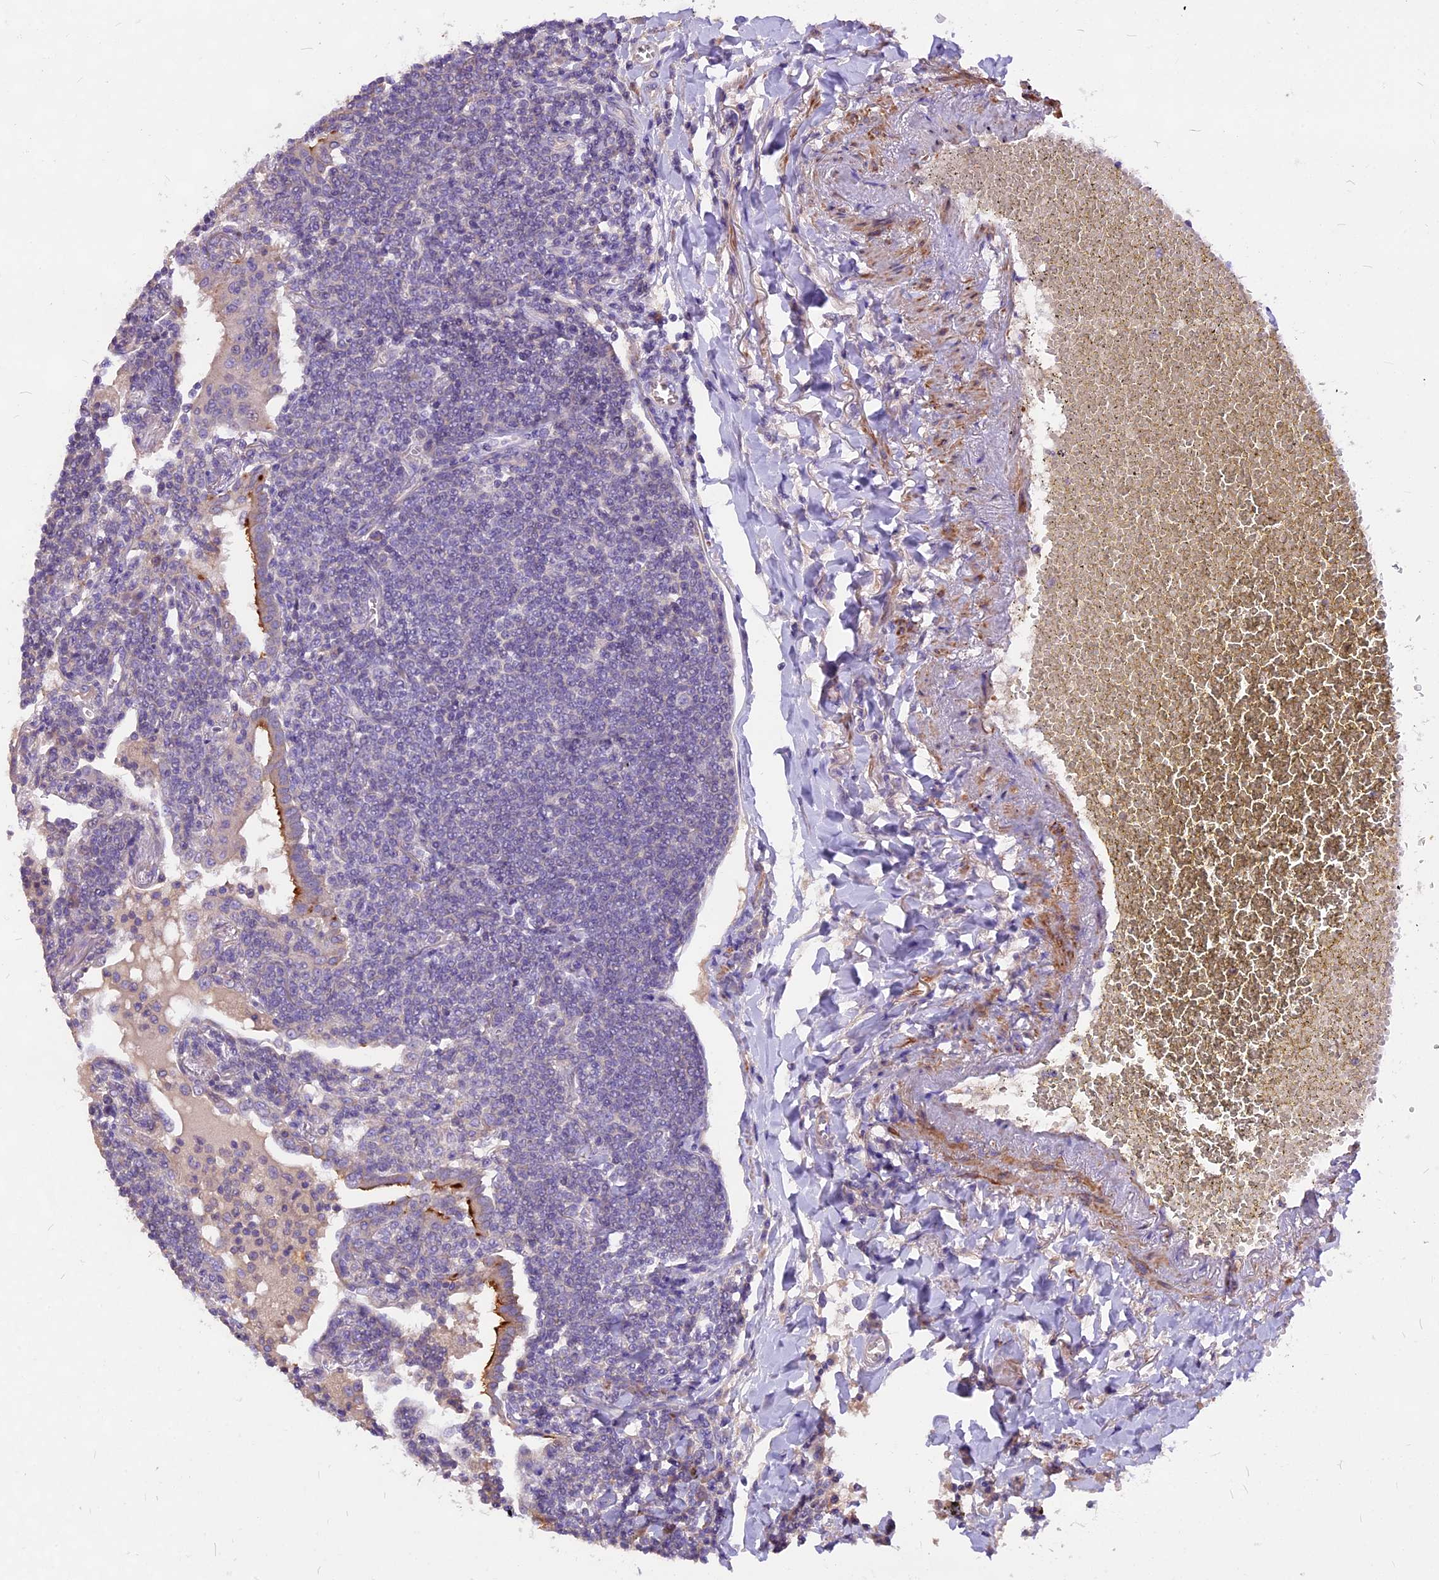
{"staining": {"intensity": "negative", "quantity": "none", "location": "none"}, "tissue": "lymphoma", "cell_type": "Tumor cells", "image_type": "cancer", "snomed": [{"axis": "morphology", "description": "Malignant lymphoma, non-Hodgkin's type, Low grade"}, {"axis": "topography", "description": "Lung"}], "caption": "Histopathology image shows no significant protein positivity in tumor cells of malignant lymphoma, non-Hodgkin's type (low-grade).", "gene": "ANO3", "patient": {"sex": "female", "age": 71}}